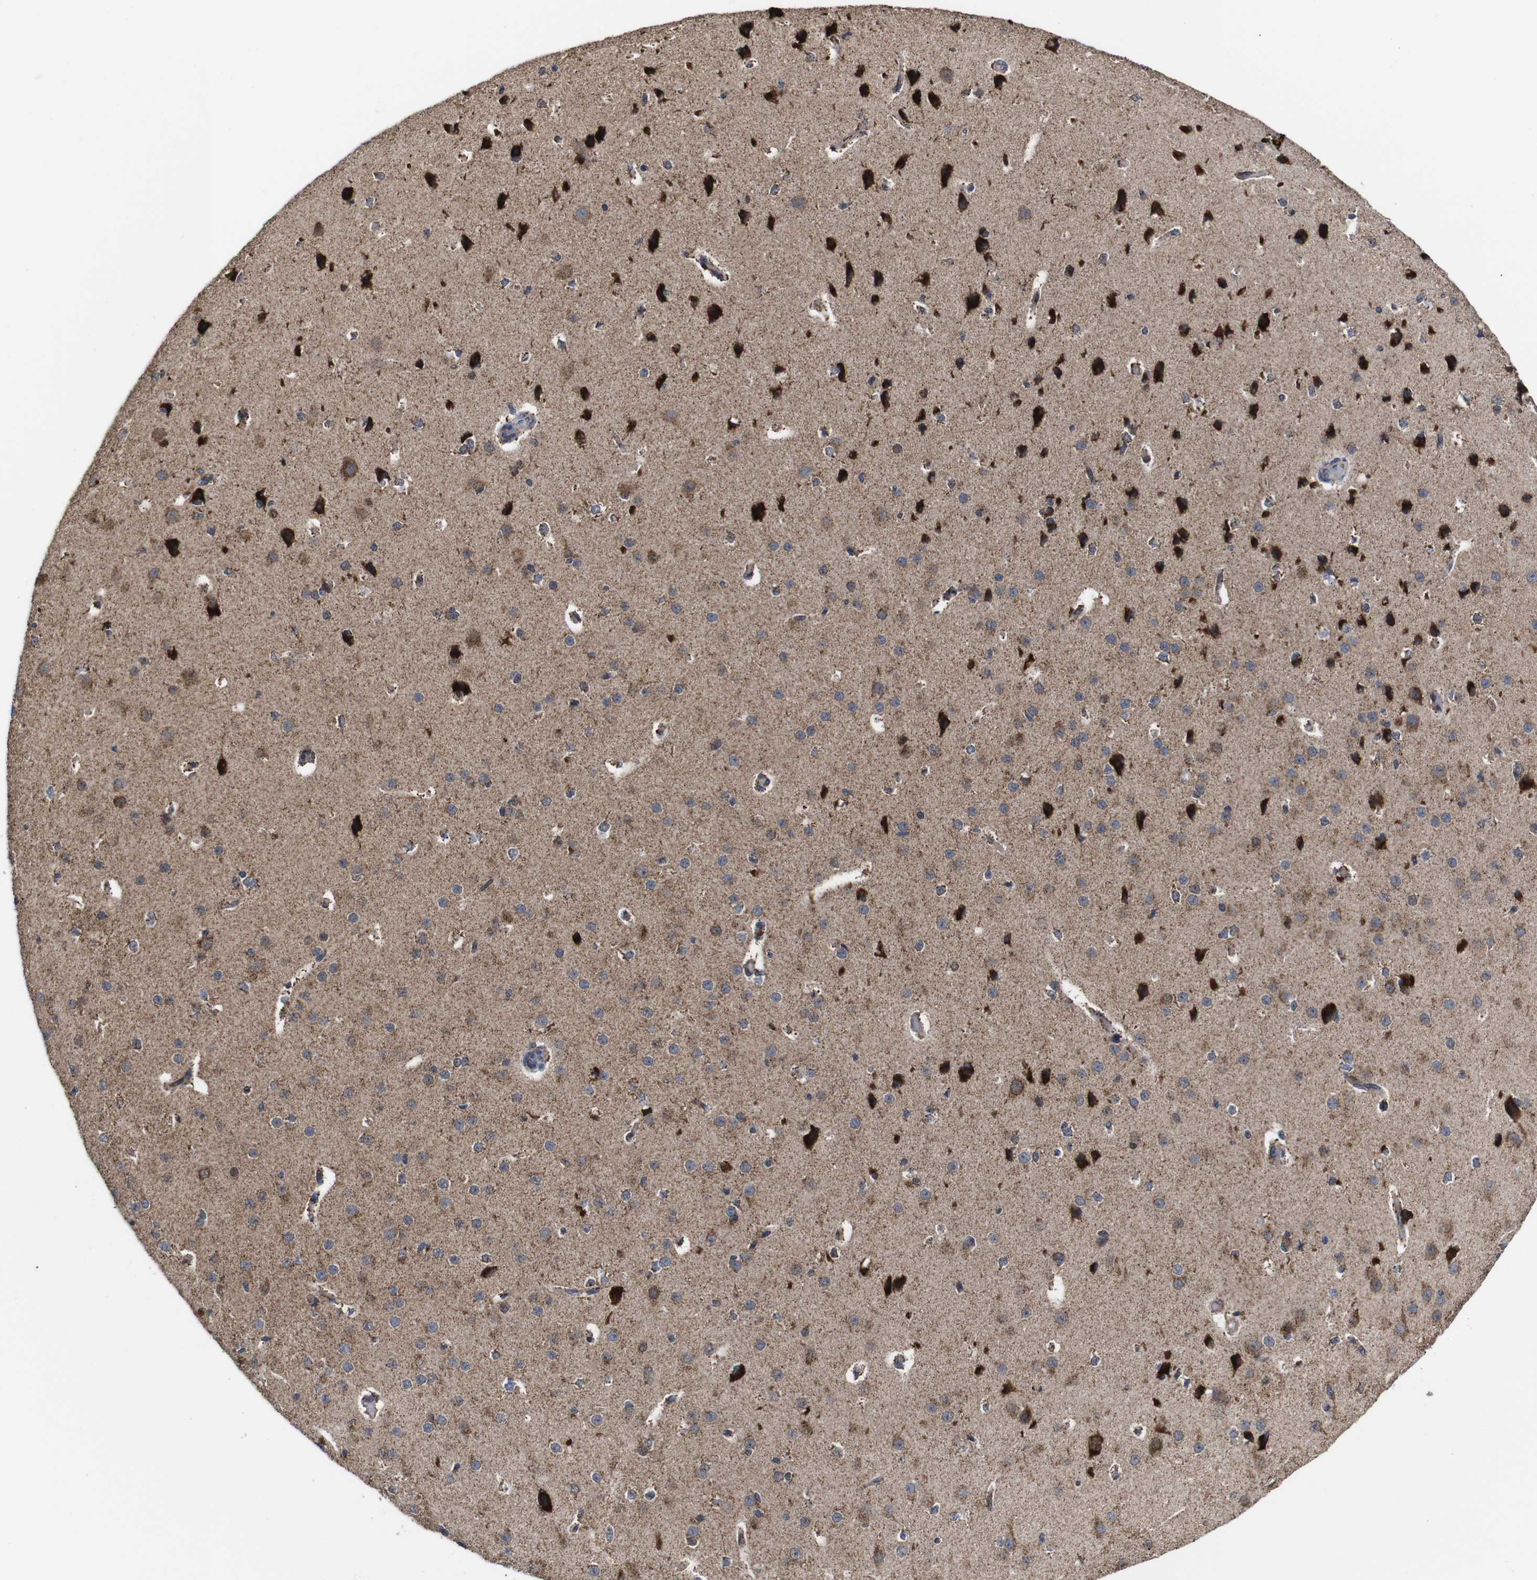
{"staining": {"intensity": "weak", "quantity": "25%-75%", "location": "cytoplasmic/membranous"}, "tissue": "cerebral cortex", "cell_type": "Endothelial cells", "image_type": "normal", "snomed": [{"axis": "morphology", "description": "Normal tissue, NOS"}, {"axis": "morphology", "description": "Developmental malformation"}, {"axis": "topography", "description": "Cerebral cortex"}], "caption": "DAB immunohistochemical staining of normal human cerebral cortex demonstrates weak cytoplasmic/membranous protein positivity in about 25%-75% of endothelial cells.", "gene": "C17orf80", "patient": {"sex": "female", "age": 30}}